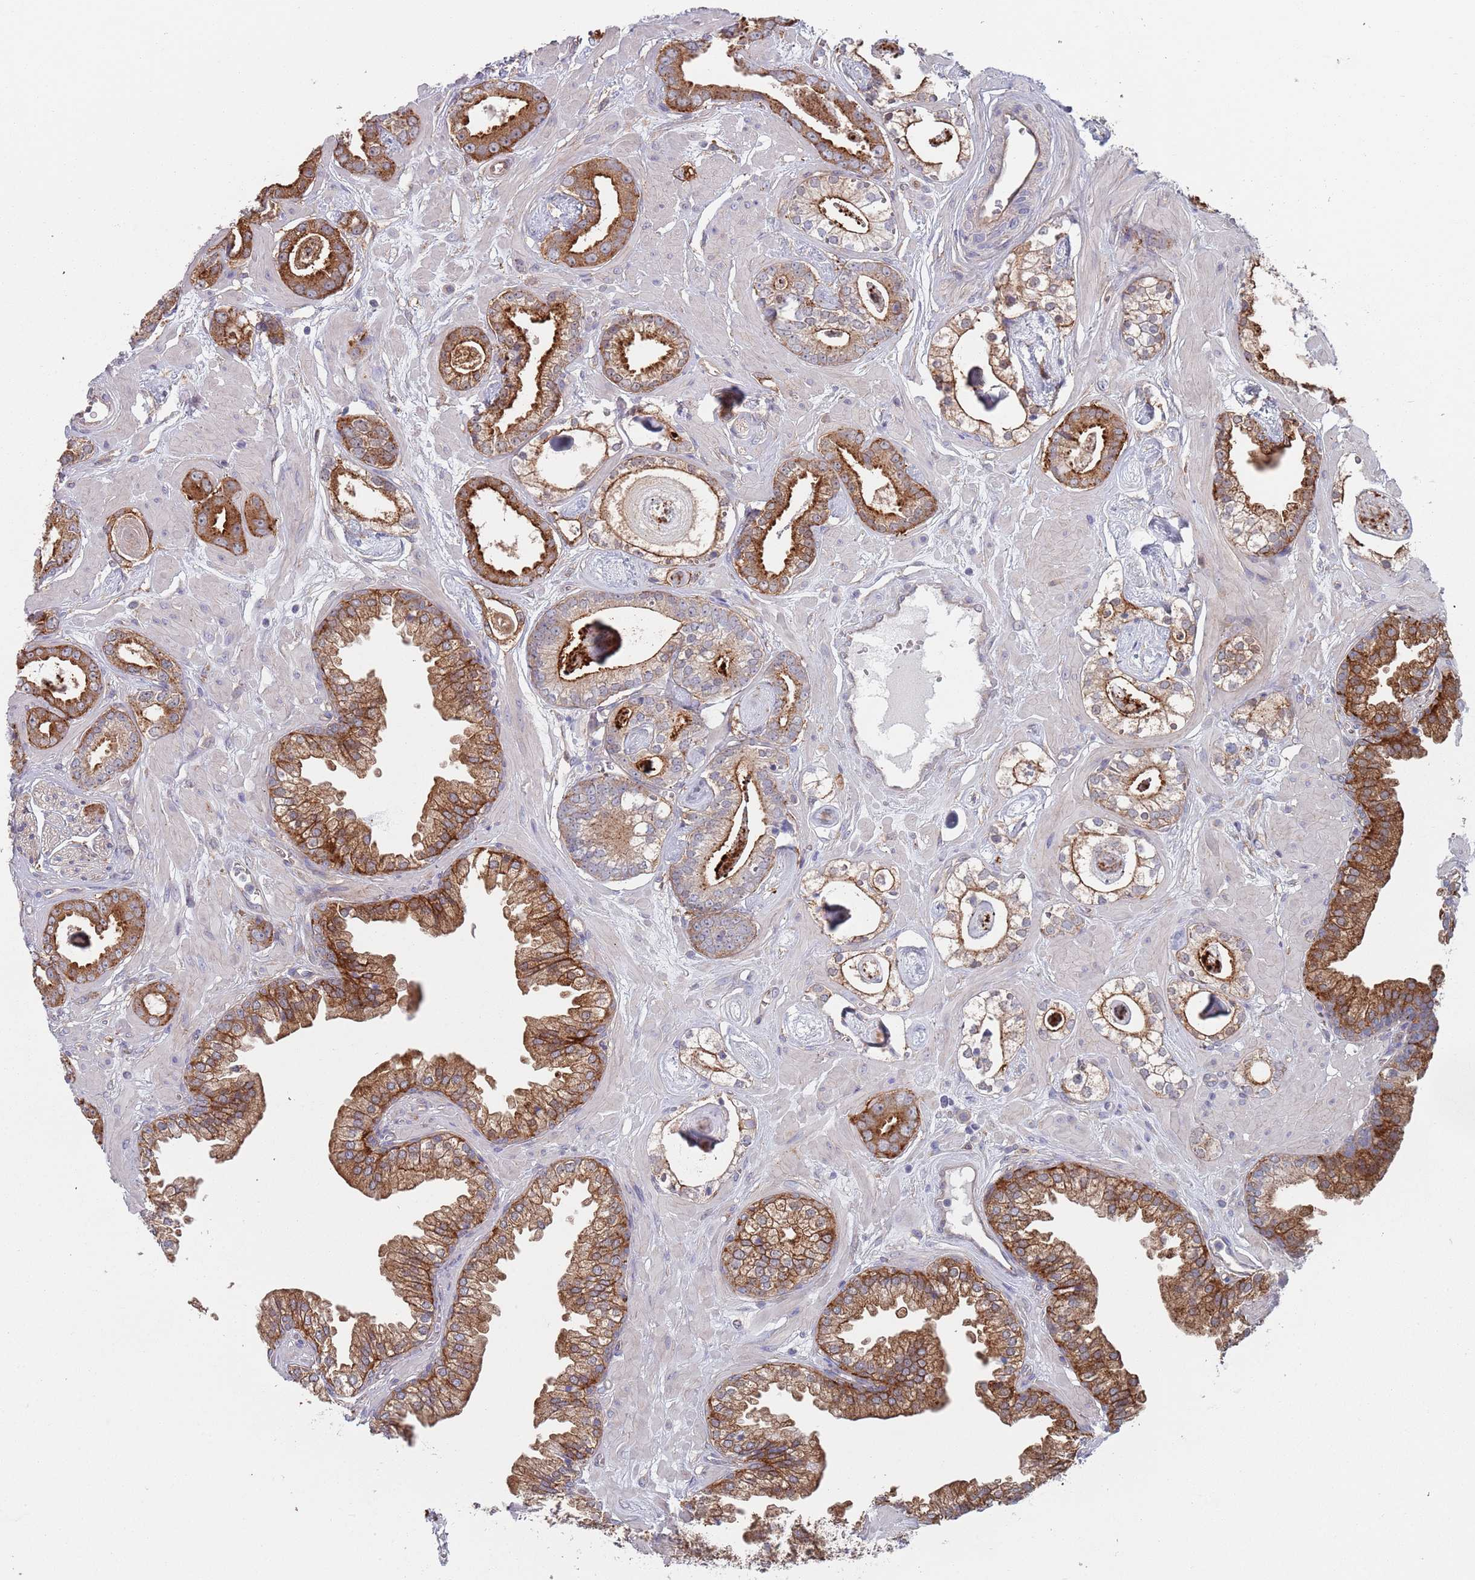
{"staining": {"intensity": "strong", "quantity": ">75%", "location": "cytoplasmic/membranous"}, "tissue": "prostate cancer", "cell_type": "Tumor cells", "image_type": "cancer", "snomed": [{"axis": "morphology", "description": "Adenocarcinoma, Low grade"}, {"axis": "topography", "description": "Prostate"}], "caption": "Human prostate cancer stained for a protein (brown) demonstrates strong cytoplasmic/membranous positive staining in about >75% of tumor cells.", "gene": "APPL2", "patient": {"sex": "male", "age": 60}}